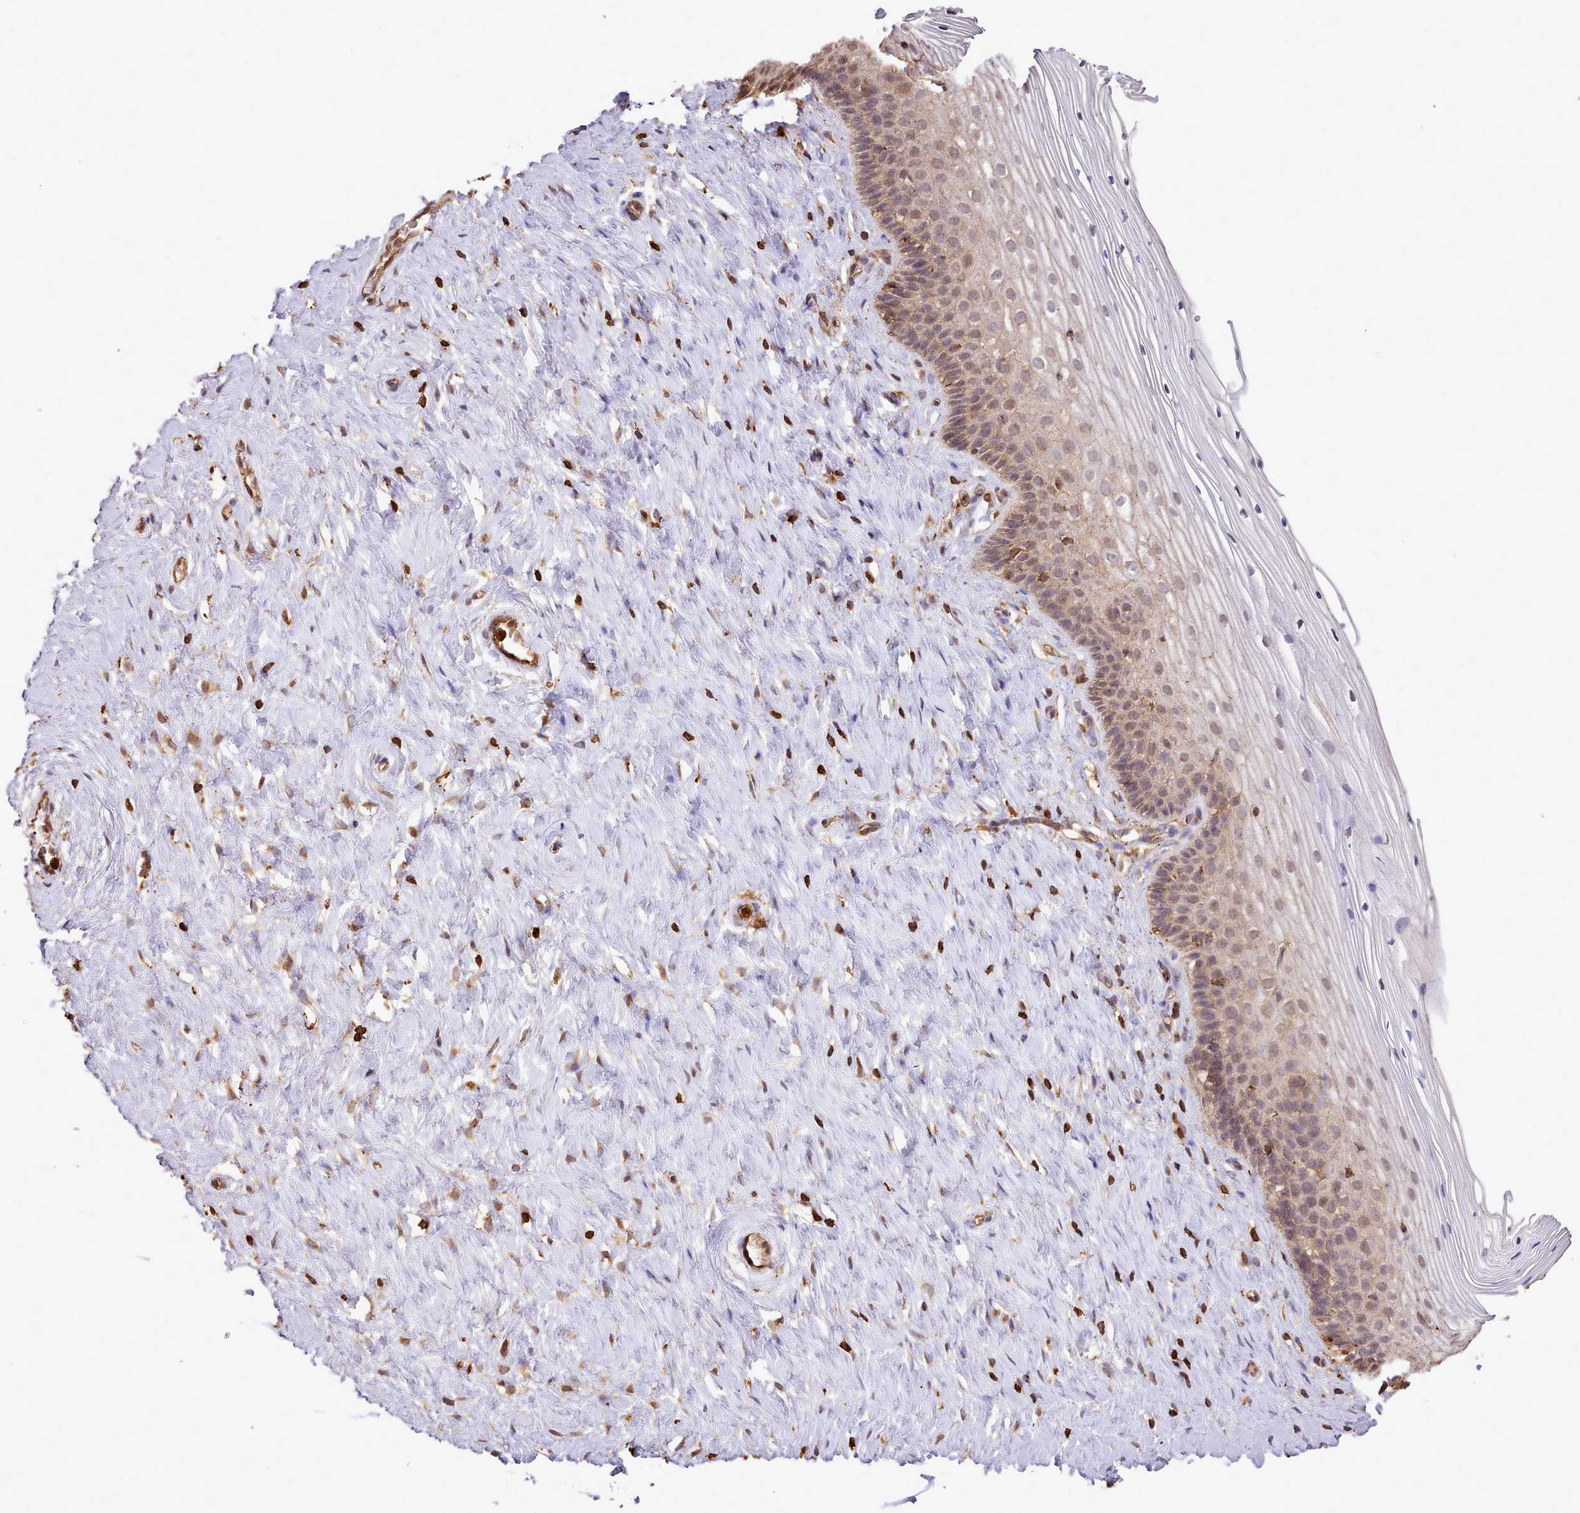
{"staining": {"intensity": "moderate", "quantity": ">75%", "location": "cytoplasmic/membranous,nuclear"}, "tissue": "cervix", "cell_type": "Squamous epithelial cells", "image_type": "normal", "snomed": [{"axis": "morphology", "description": "Normal tissue, NOS"}, {"axis": "topography", "description": "Cervix"}], "caption": "This micrograph demonstrates immunohistochemistry staining of benign cervix, with medium moderate cytoplasmic/membranous,nuclear staining in about >75% of squamous epithelial cells.", "gene": "CAPZA1", "patient": {"sex": "female", "age": 33}}